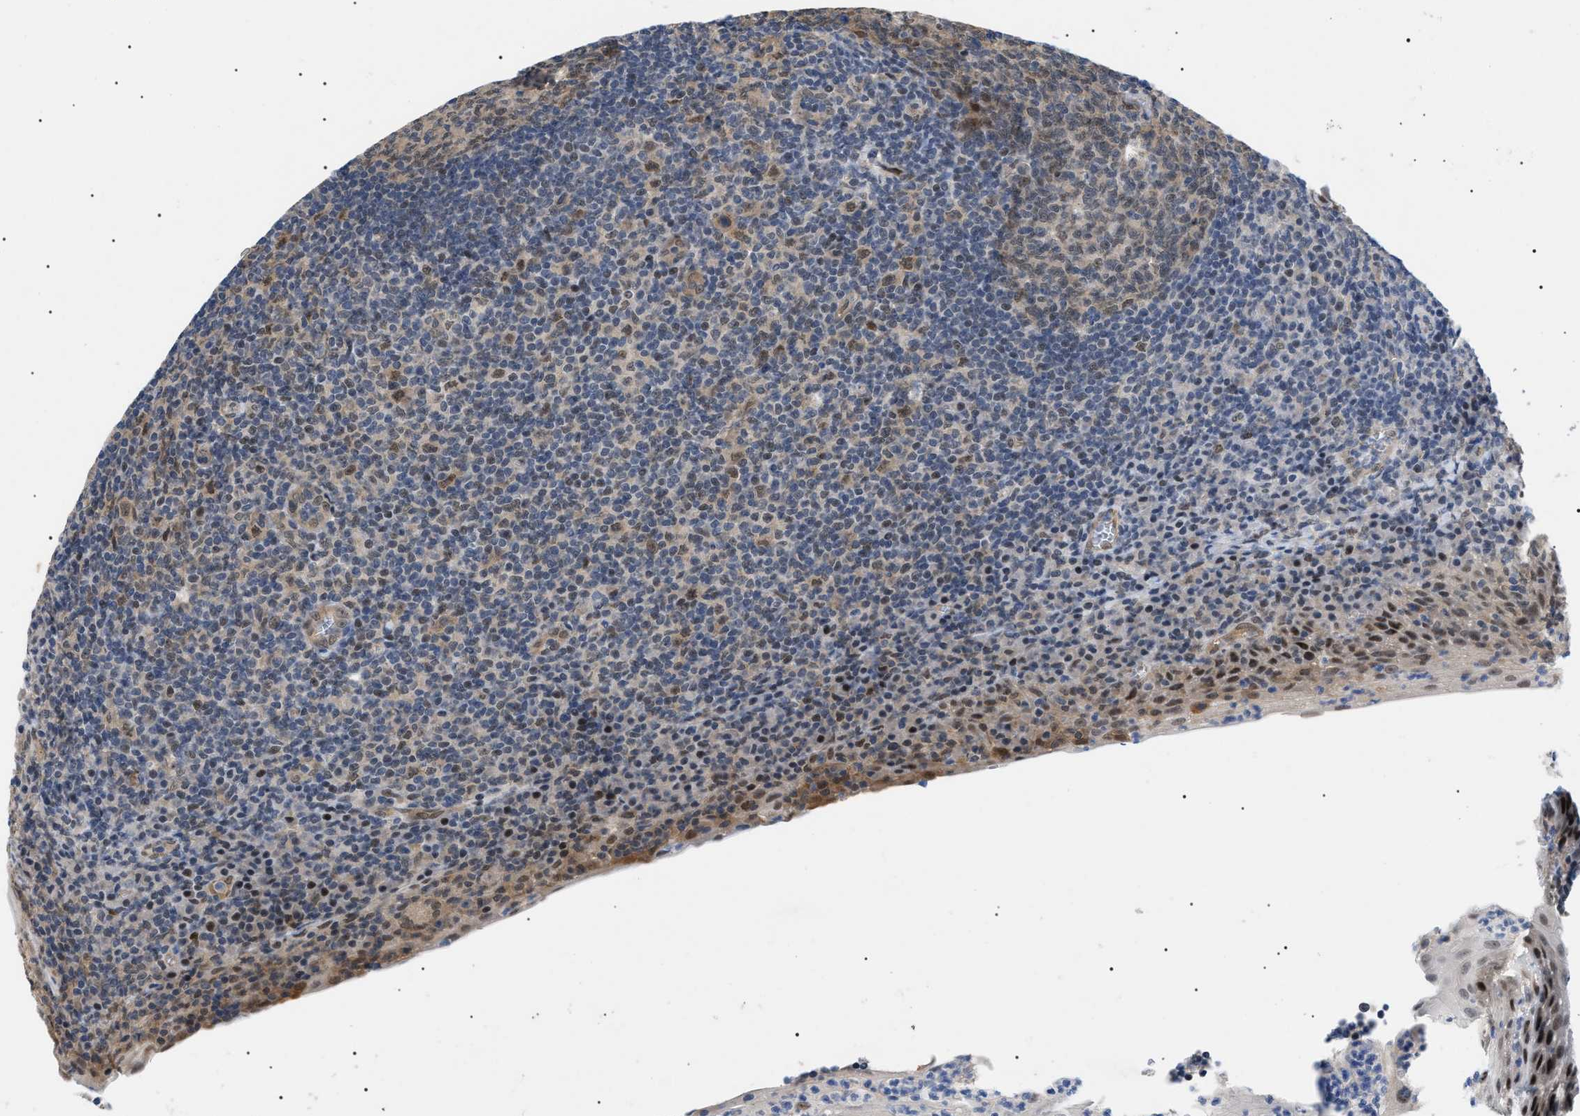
{"staining": {"intensity": "moderate", "quantity": "25%-75%", "location": "cytoplasmic/membranous"}, "tissue": "tonsil", "cell_type": "Germinal center cells", "image_type": "normal", "snomed": [{"axis": "morphology", "description": "Normal tissue, NOS"}, {"axis": "topography", "description": "Tonsil"}], "caption": "Tonsil stained for a protein displays moderate cytoplasmic/membranous positivity in germinal center cells. The staining is performed using DAB (3,3'-diaminobenzidine) brown chromogen to label protein expression. The nuclei are counter-stained blue using hematoxylin.", "gene": "GARRE1", "patient": {"sex": "male", "age": 37}}